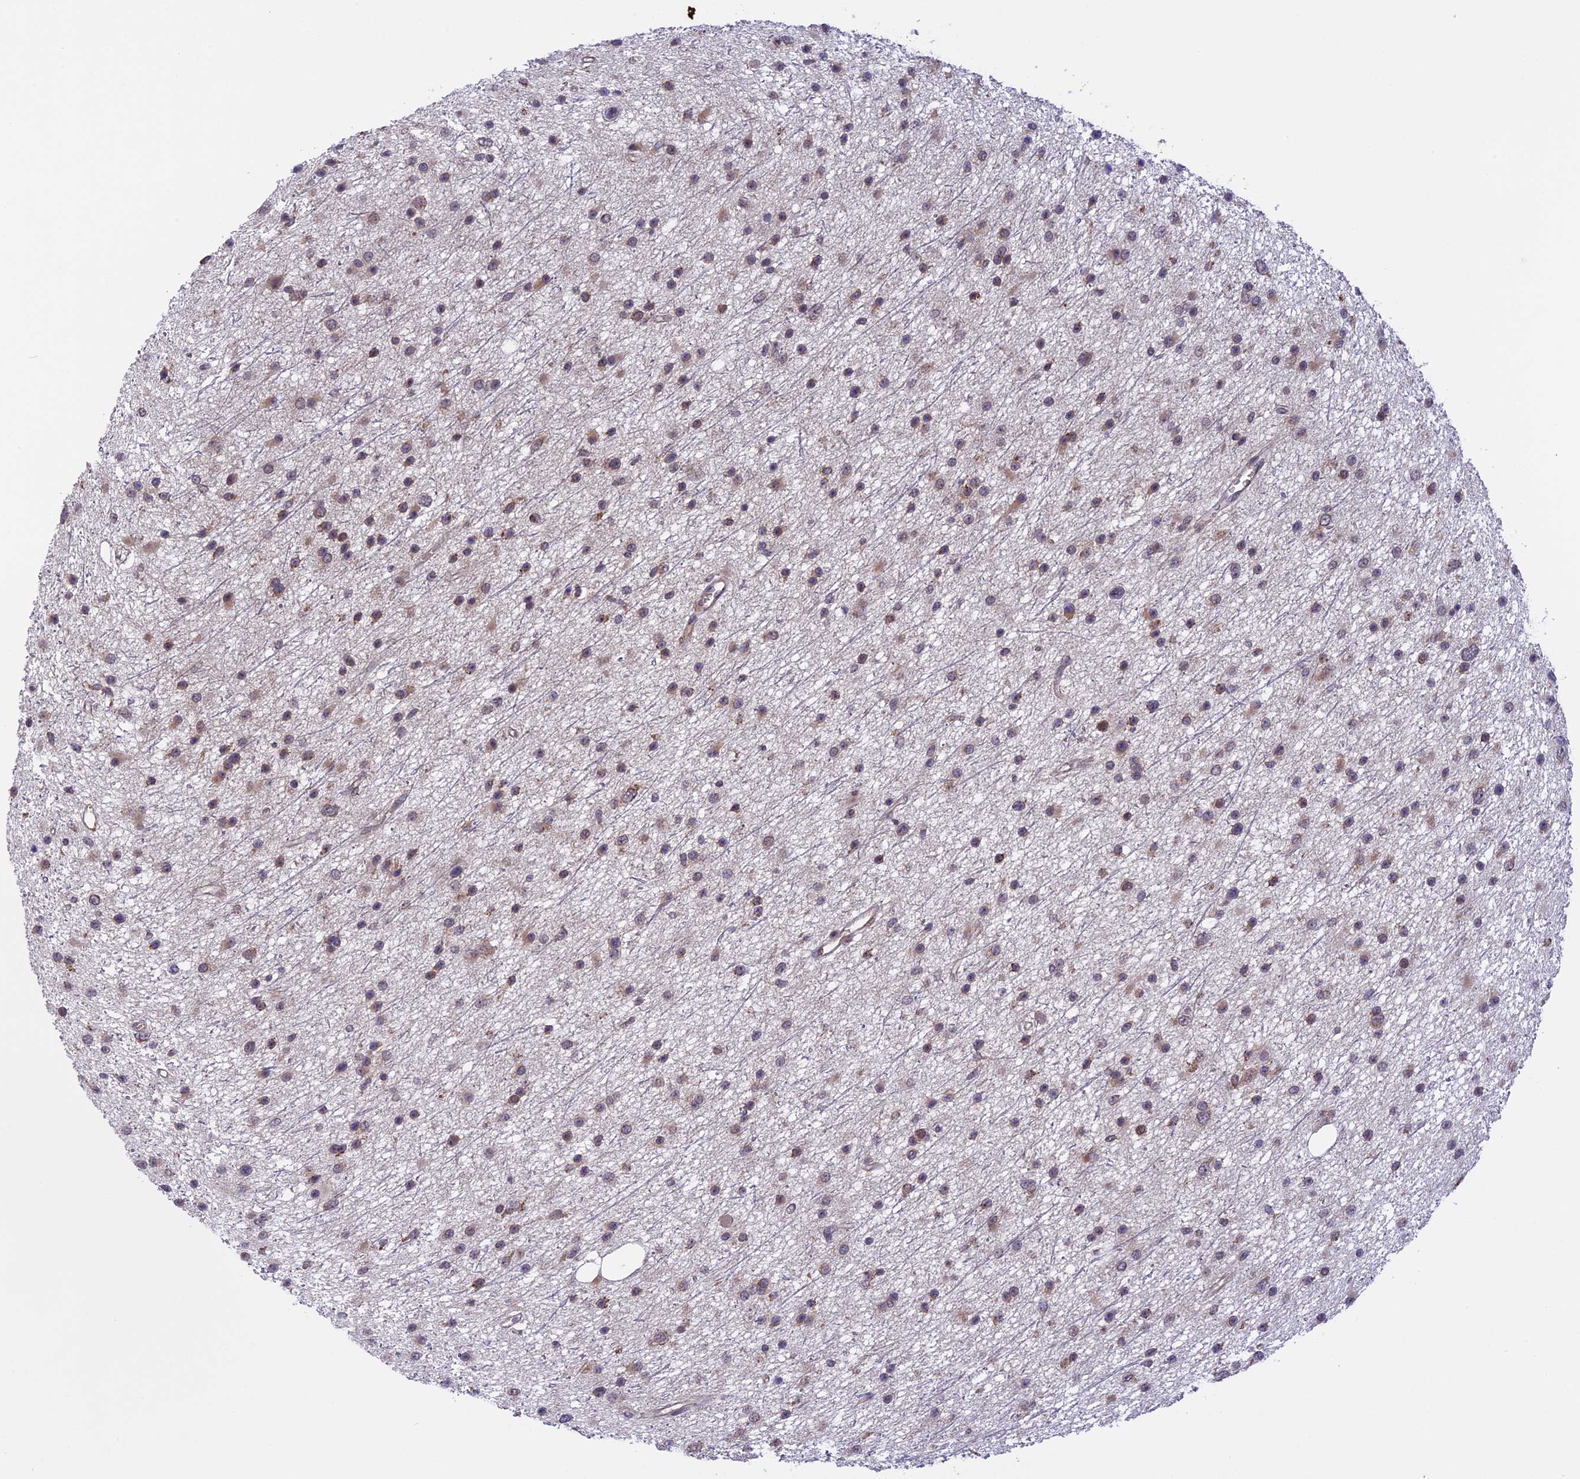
{"staining": {"intensity": "weak", "quantity": "25%-75%", "location": "cytoplasmic/membranous"}, "tissue": "glioma", "cell_type": "Tumor cells", "image_type": "cancer", "snomed": [{"axis": "morphology", "description": "Glioma, malignant, Low grade"}, {"axis": "topography", "description": "Cerebral cortex"}], "caption": "A brown stain highlights weak cytoplasmic/membranous expression of a protein in malignant glioma (low-grade) tumor cells.", "gene": "DMRTA2", "patient": {"sex": "female", "age": 39}}